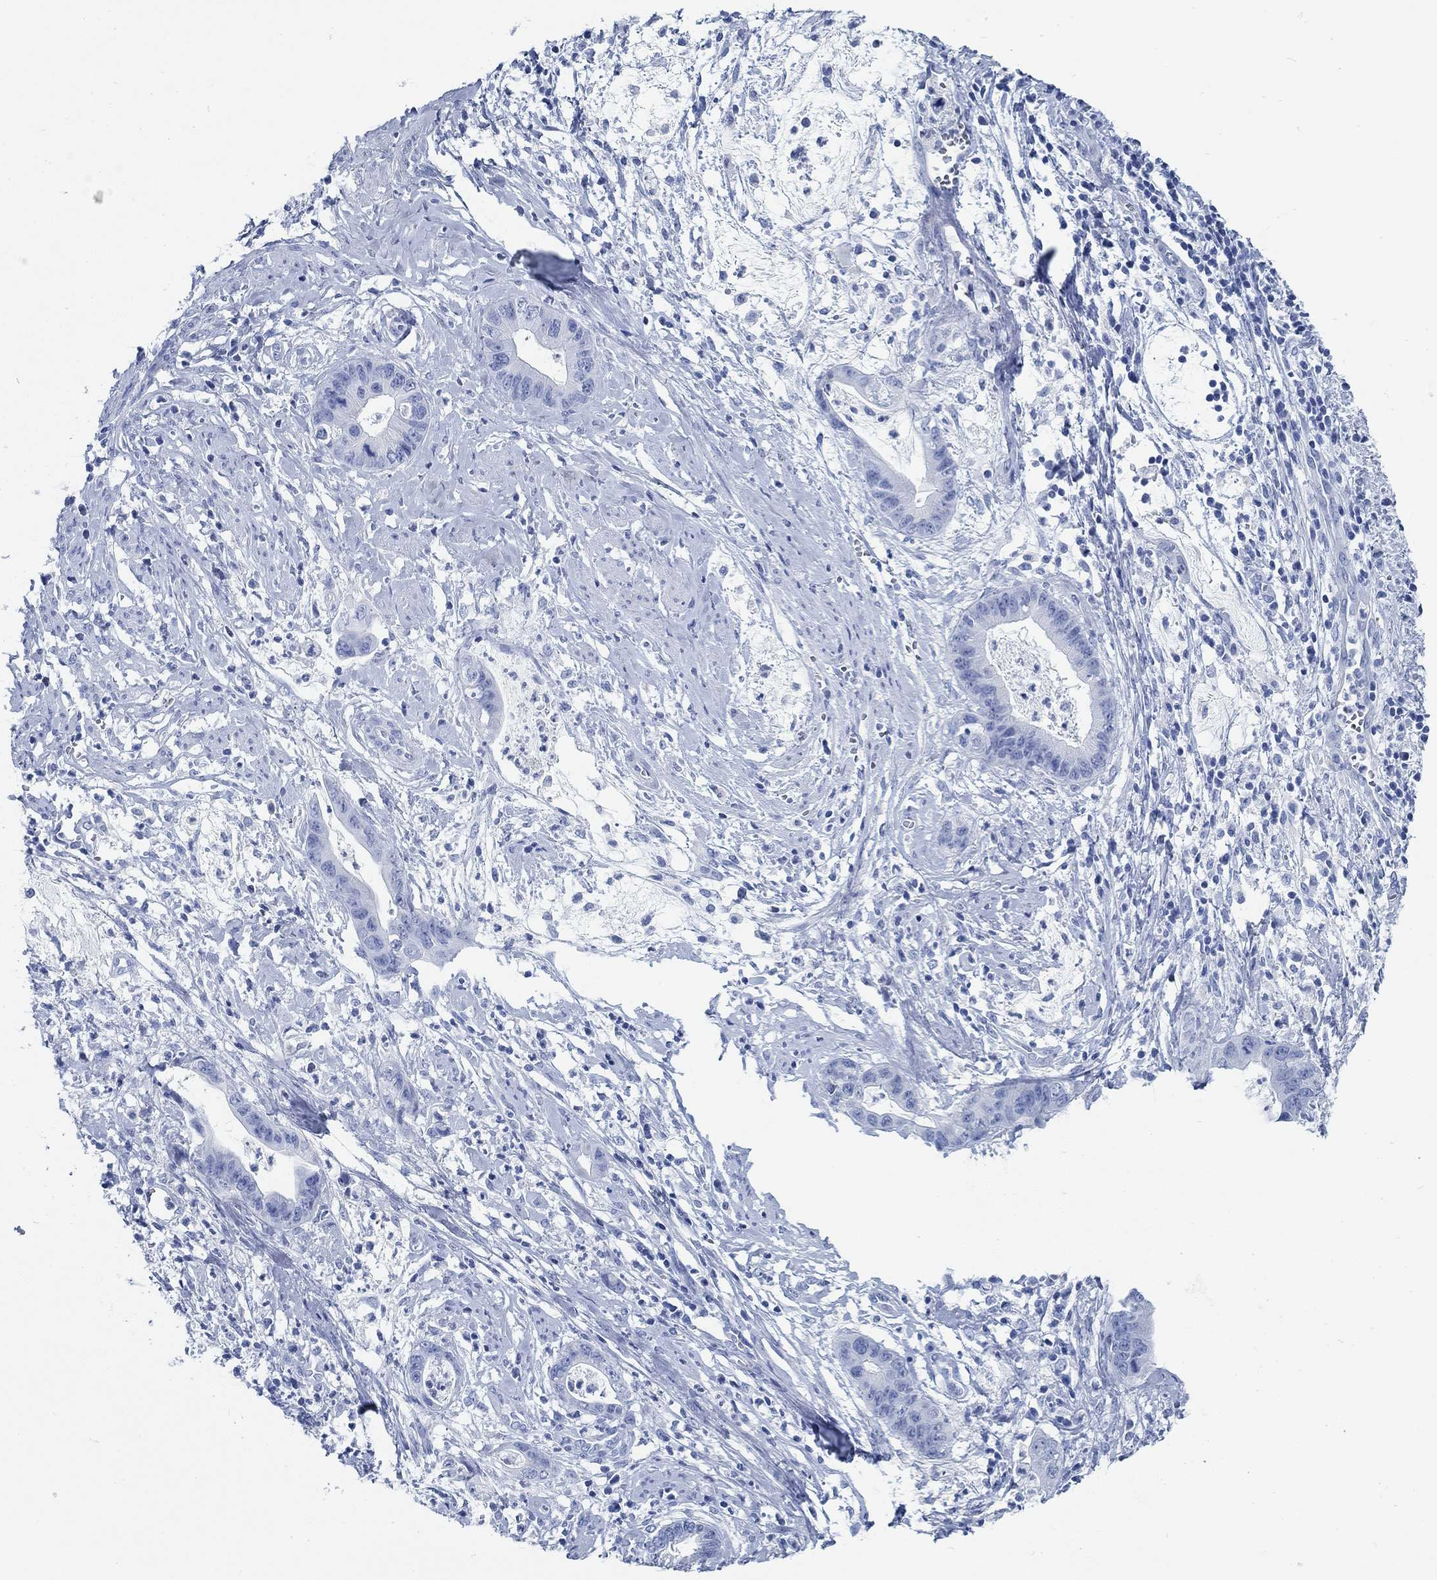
{"staining": {"intensity": "negative", "quantity": "none", "location": "none"}, "tissue": "cervical cancer", "cell_type": "Tumor cells", "image_type": "cancer", "snomed": [{"axis": "morphology", "description": "Adenocarcinoma, NOS"}, {"axis": "topography", "description": "Cervix"}], "caption": "An immunohistochemistry (IHC) histopathology image of cervical cancer is shown. There is no staining in tumor cells of cervical cancer.", "gene": "SLC45A1", "patient": {"sex": "female", "age": 44}}